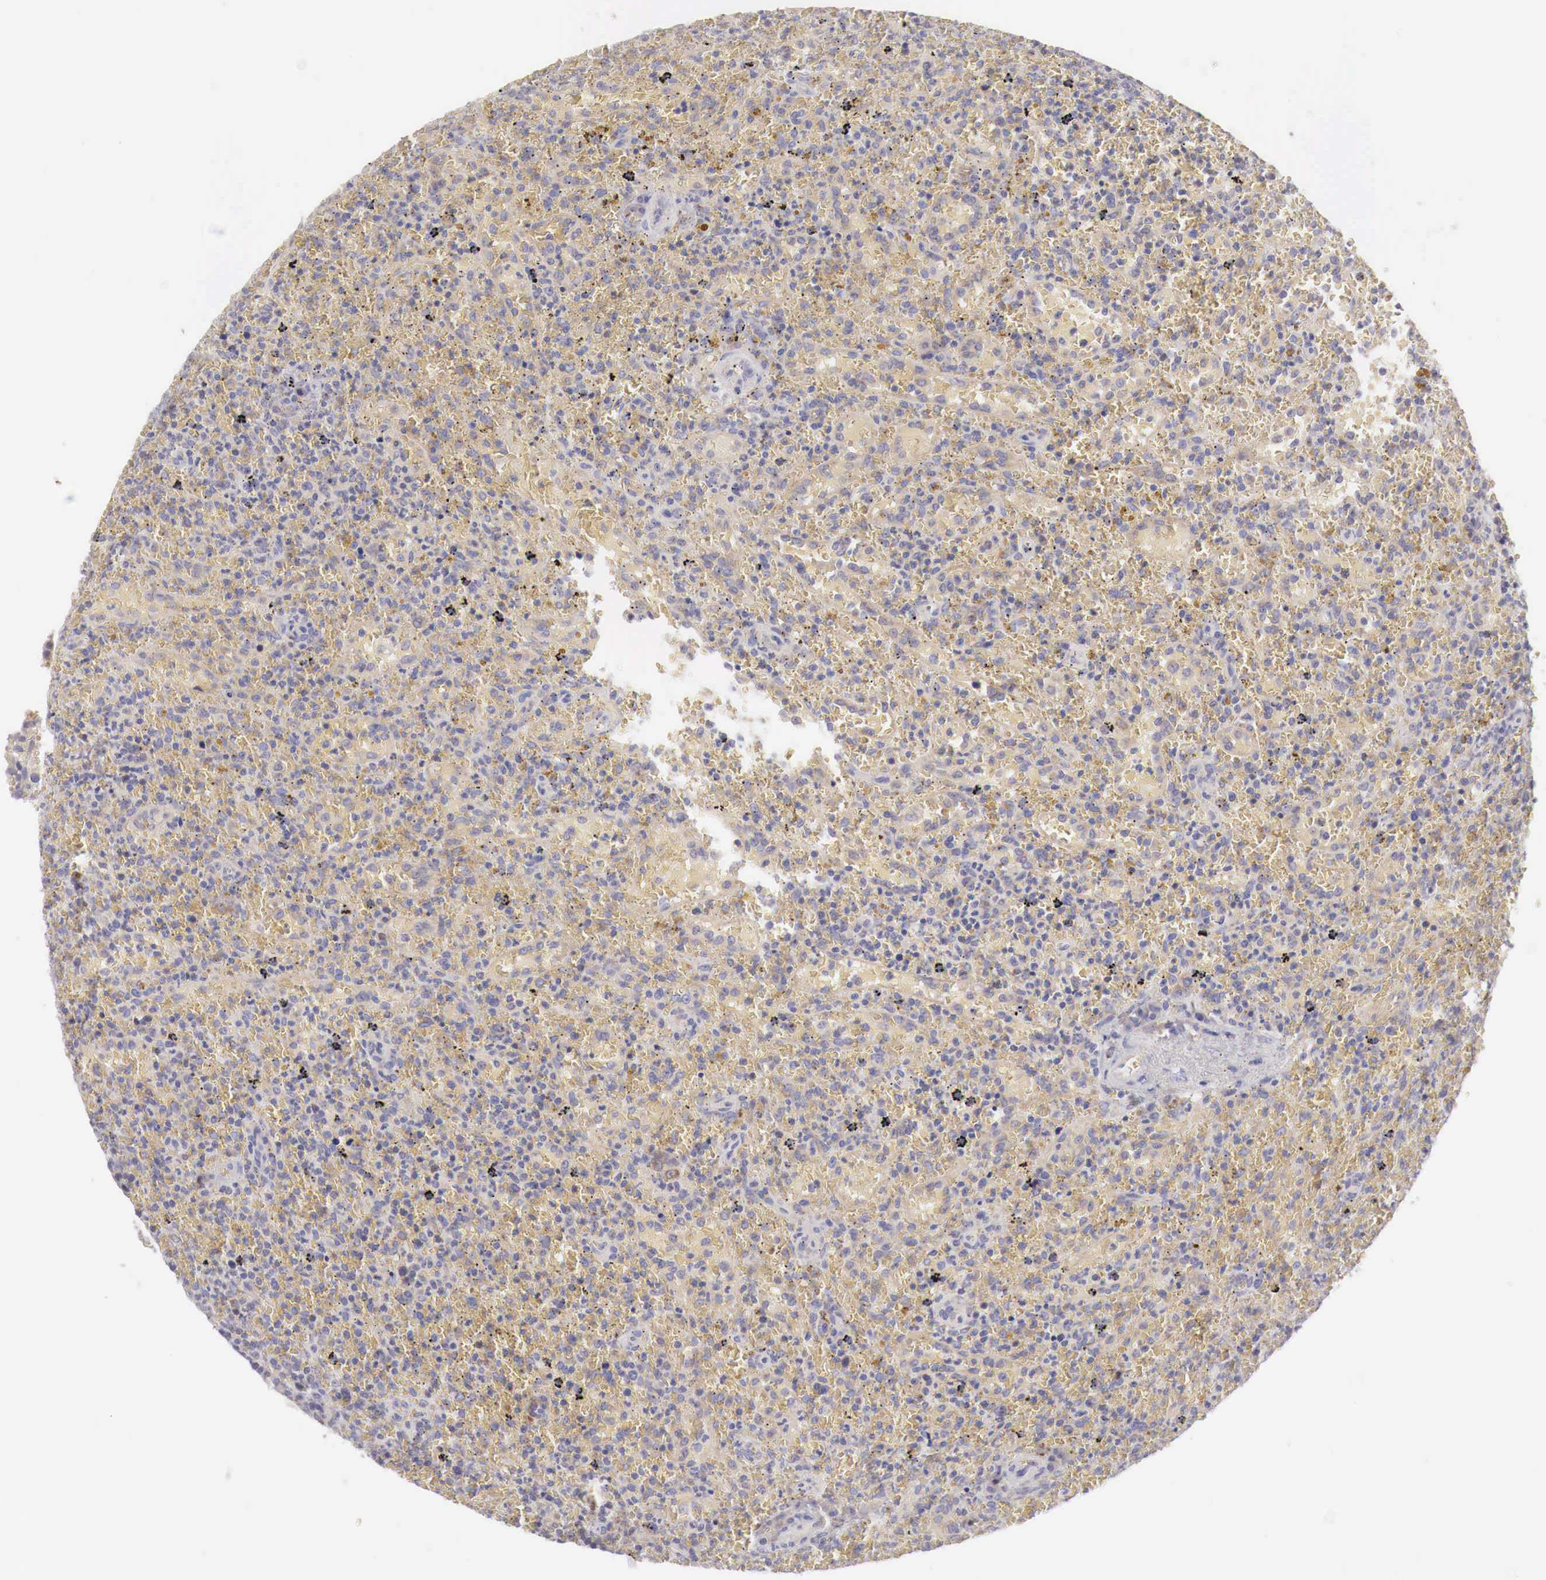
{"staining": {"intensity": "moderate", "quantity": ">75%", "location": "cytoplasmic/membranous"}, "tissue": "lymphoma", "cell_type": "Tumor cells", "image_type": "cancer", "snomed": [{"axis": "morphology", "description": "Malignant lymphoma, non-Hodgkin's type, High grade"}, {"axis": "topography", "description": "Spleen"}, {"axis": "topography", "description": "Lymph node"}], "caption": "Immunohistochemistry (DAB) staining of human high-grade malignant lymphoma, non-Hodgkin's type displays moderate cytoplasmic/membranous protein expression in about >75% of tumor cells. (Stains: DAB in brown, nuclei in blue, Microscopy: brightfield microscopy at high magnification).", "gene": "NSDHL", "patient": {"sex": "female", "age": 70}}